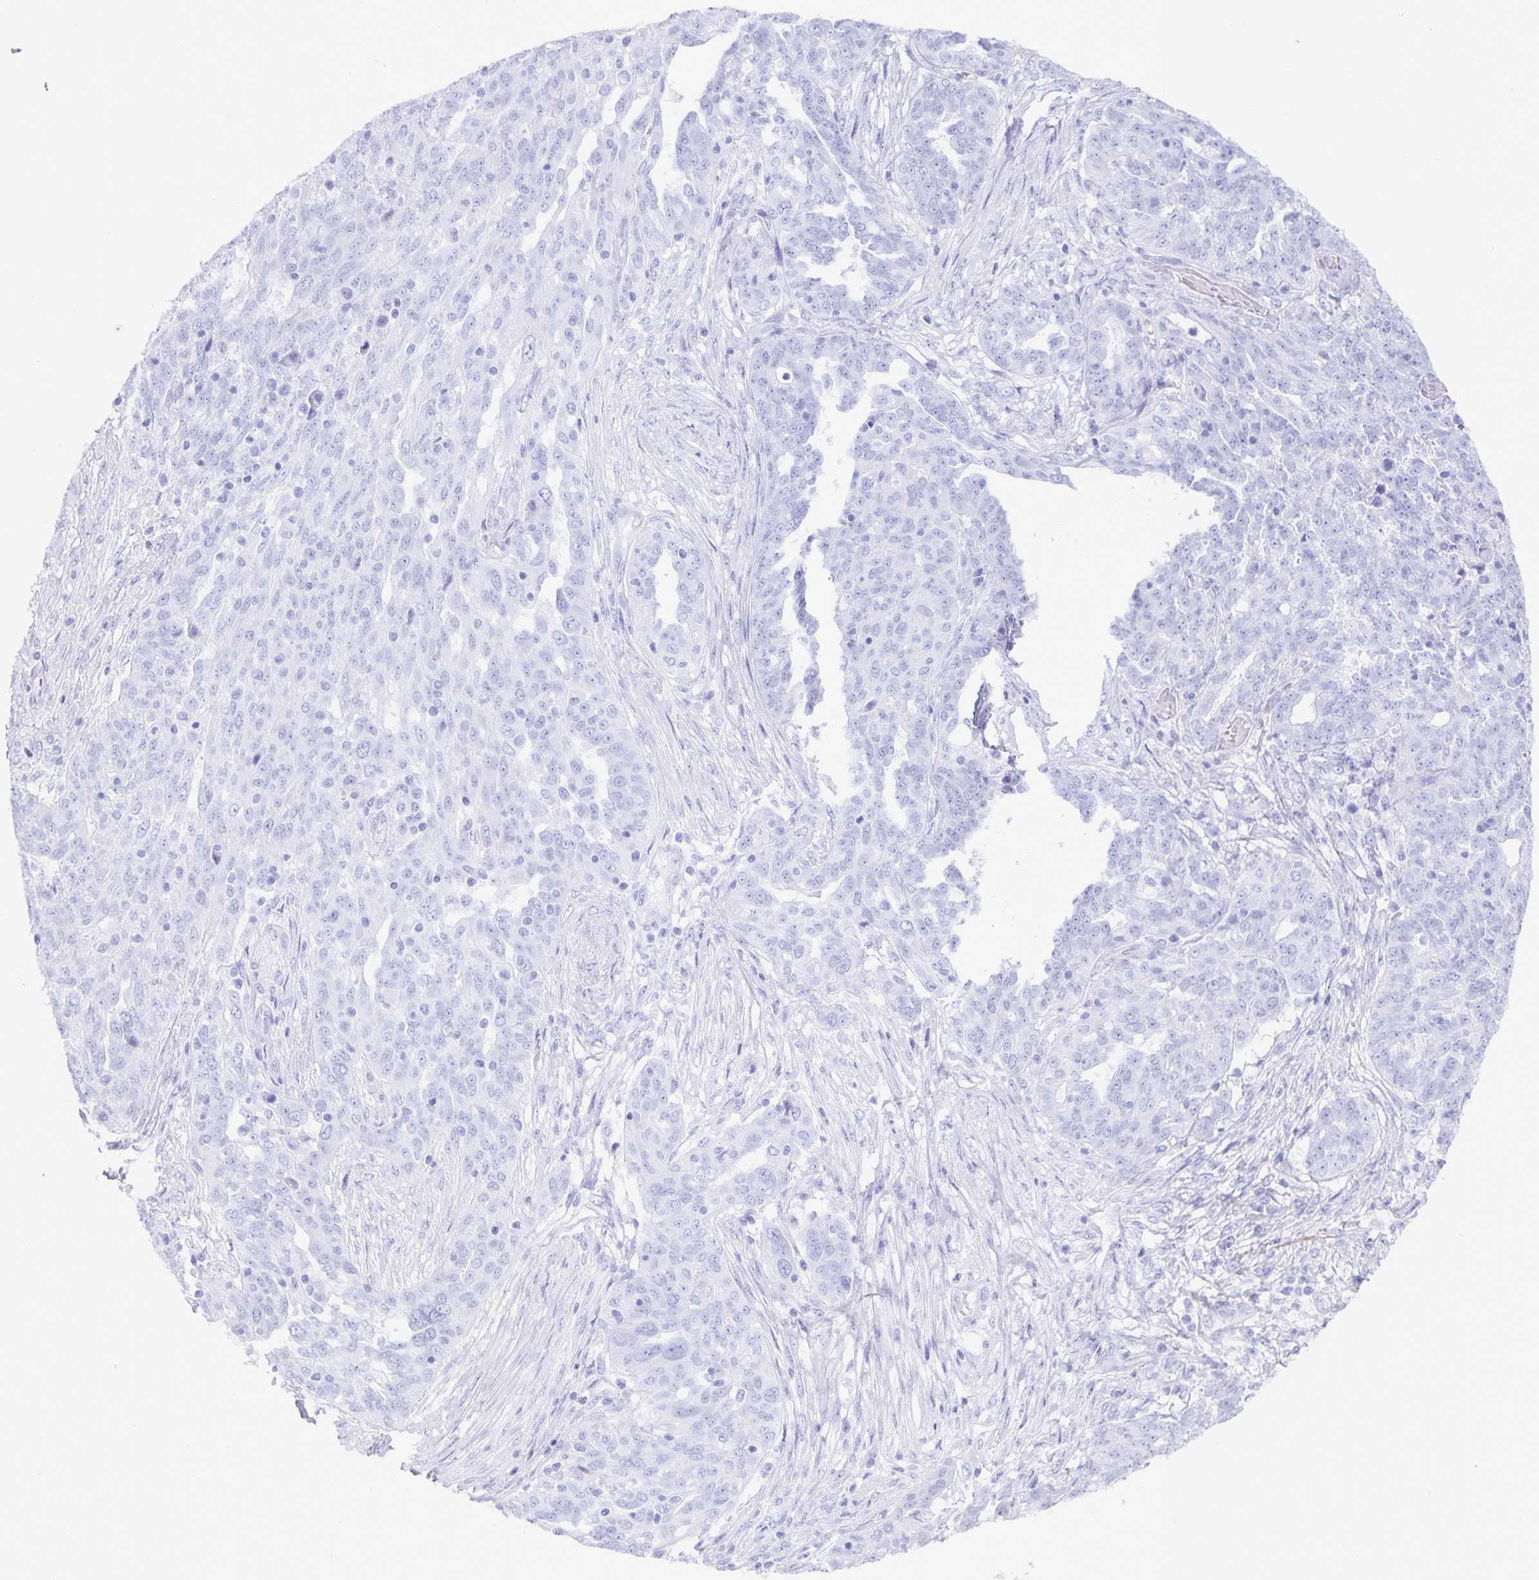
{"staining": {"intensity": "negative", "quantity": "none", "location": "none"}, "tissue": "ovarian cancer", "cell_type": "Tumor cells", "image_type": "cancer", "snomed": [{"axis": "morphology", "description": "Cystadenocarcinoma, serous, NOS"}, {"axis": "topography", "description": "Ovary"}], "caption": "Tumor cells are negative for protein expression in human ovarian cancer.", "gene": "AQP4", "patient": {"sex": "female", "age": 67}}